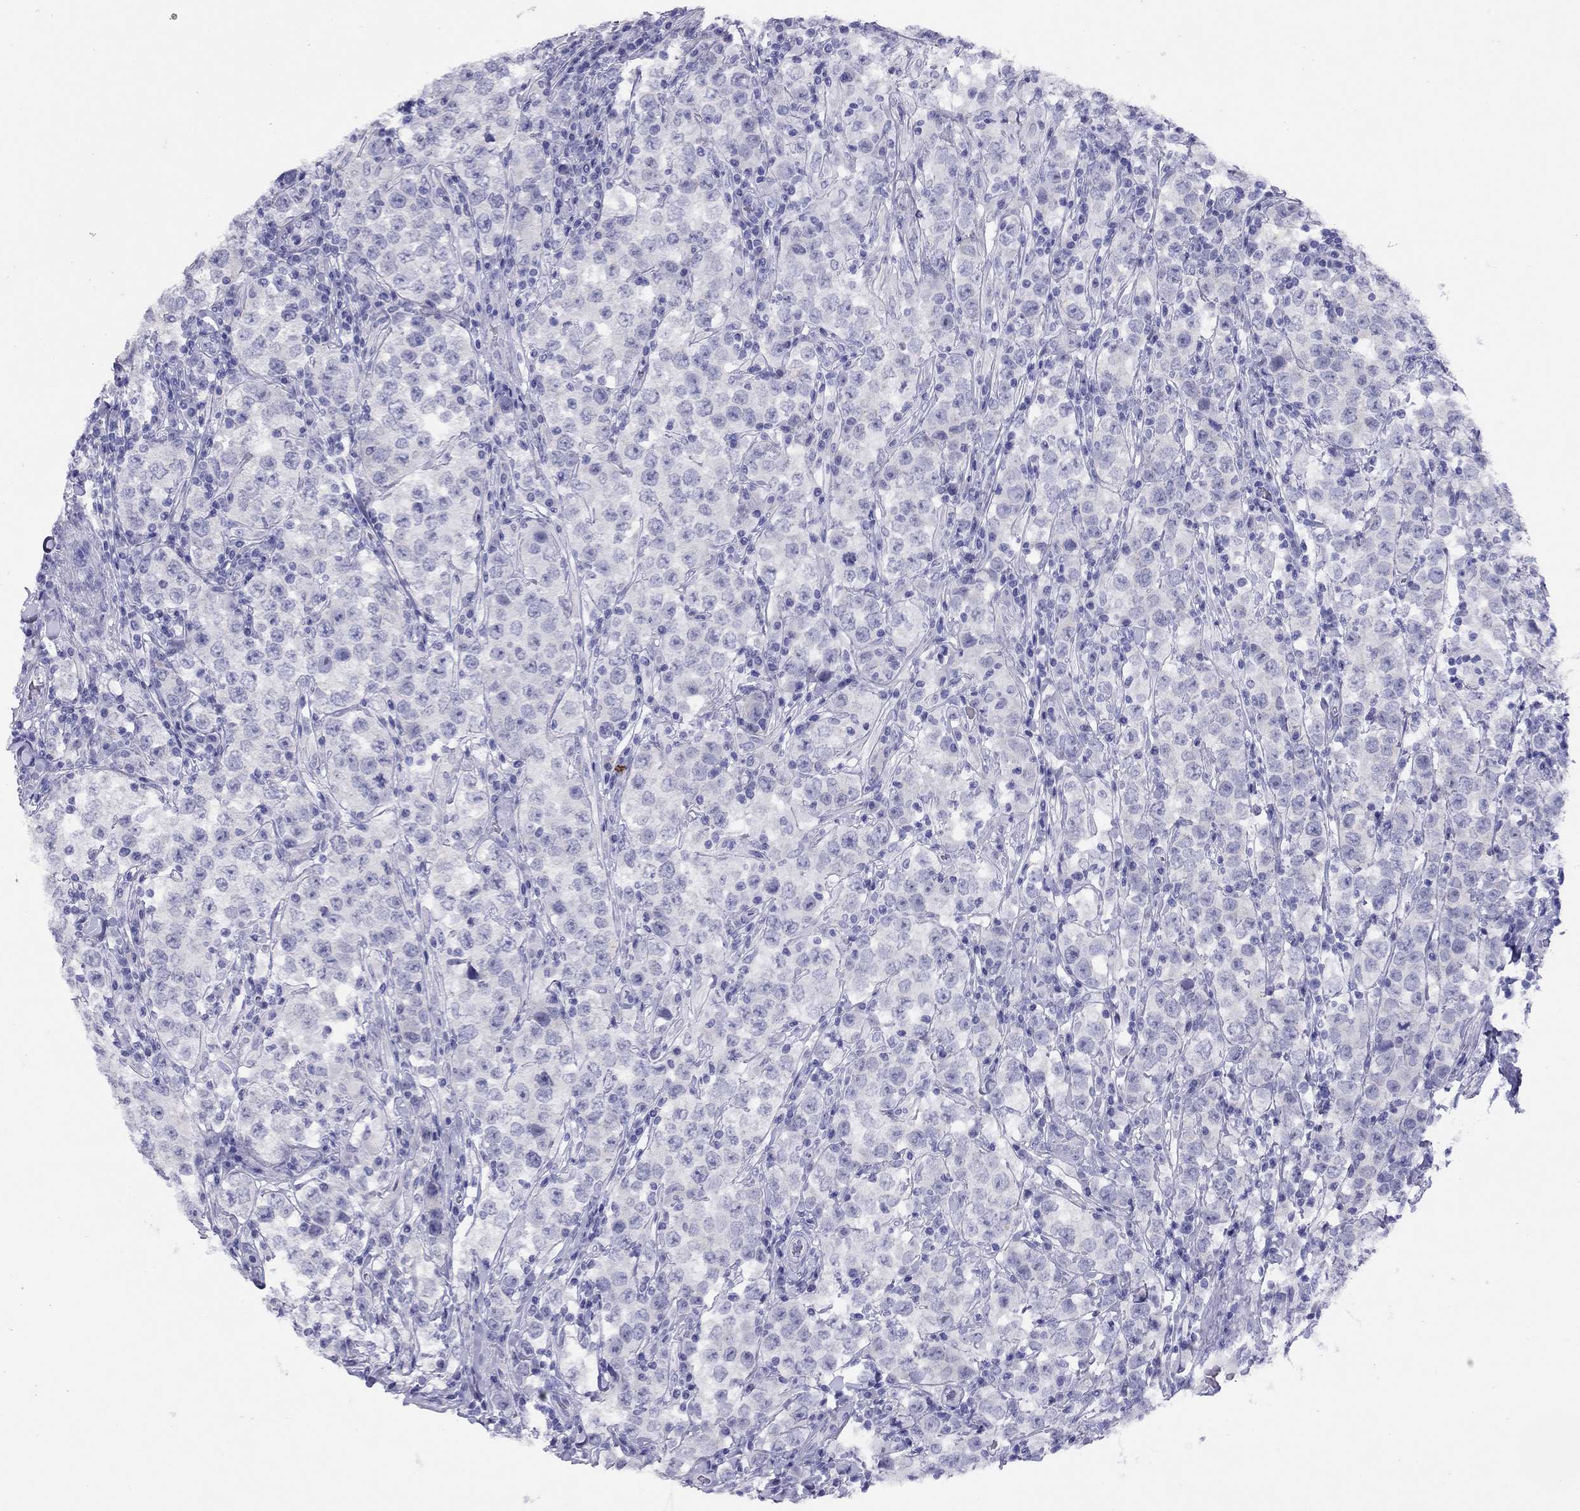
{"staining": {"intensity": "negative", "quantity": "none", "location": "none"}, "tissue": "testis cancer", "cell_type": "Tumor cells", "image_type": "cancer", "snomed": [{"axis": "morphology", "description": "Seminoma, NOS"}, {"axis": "morphology", "description": "Carcinoma, Embryonal, NOS"}, {"axis": "topography", "description": "Testis"}], "caption": "IHC of human testis cancer (seminoma) shows no expression in tumor cells. The staining was performed using DAB to visualize the protein expression in brown, while the nuclei were stained in blue with hematoxylin (Magnification: 20x).", "gene": "LRIT2", "patient": {"sex": "male", "age": 41}}